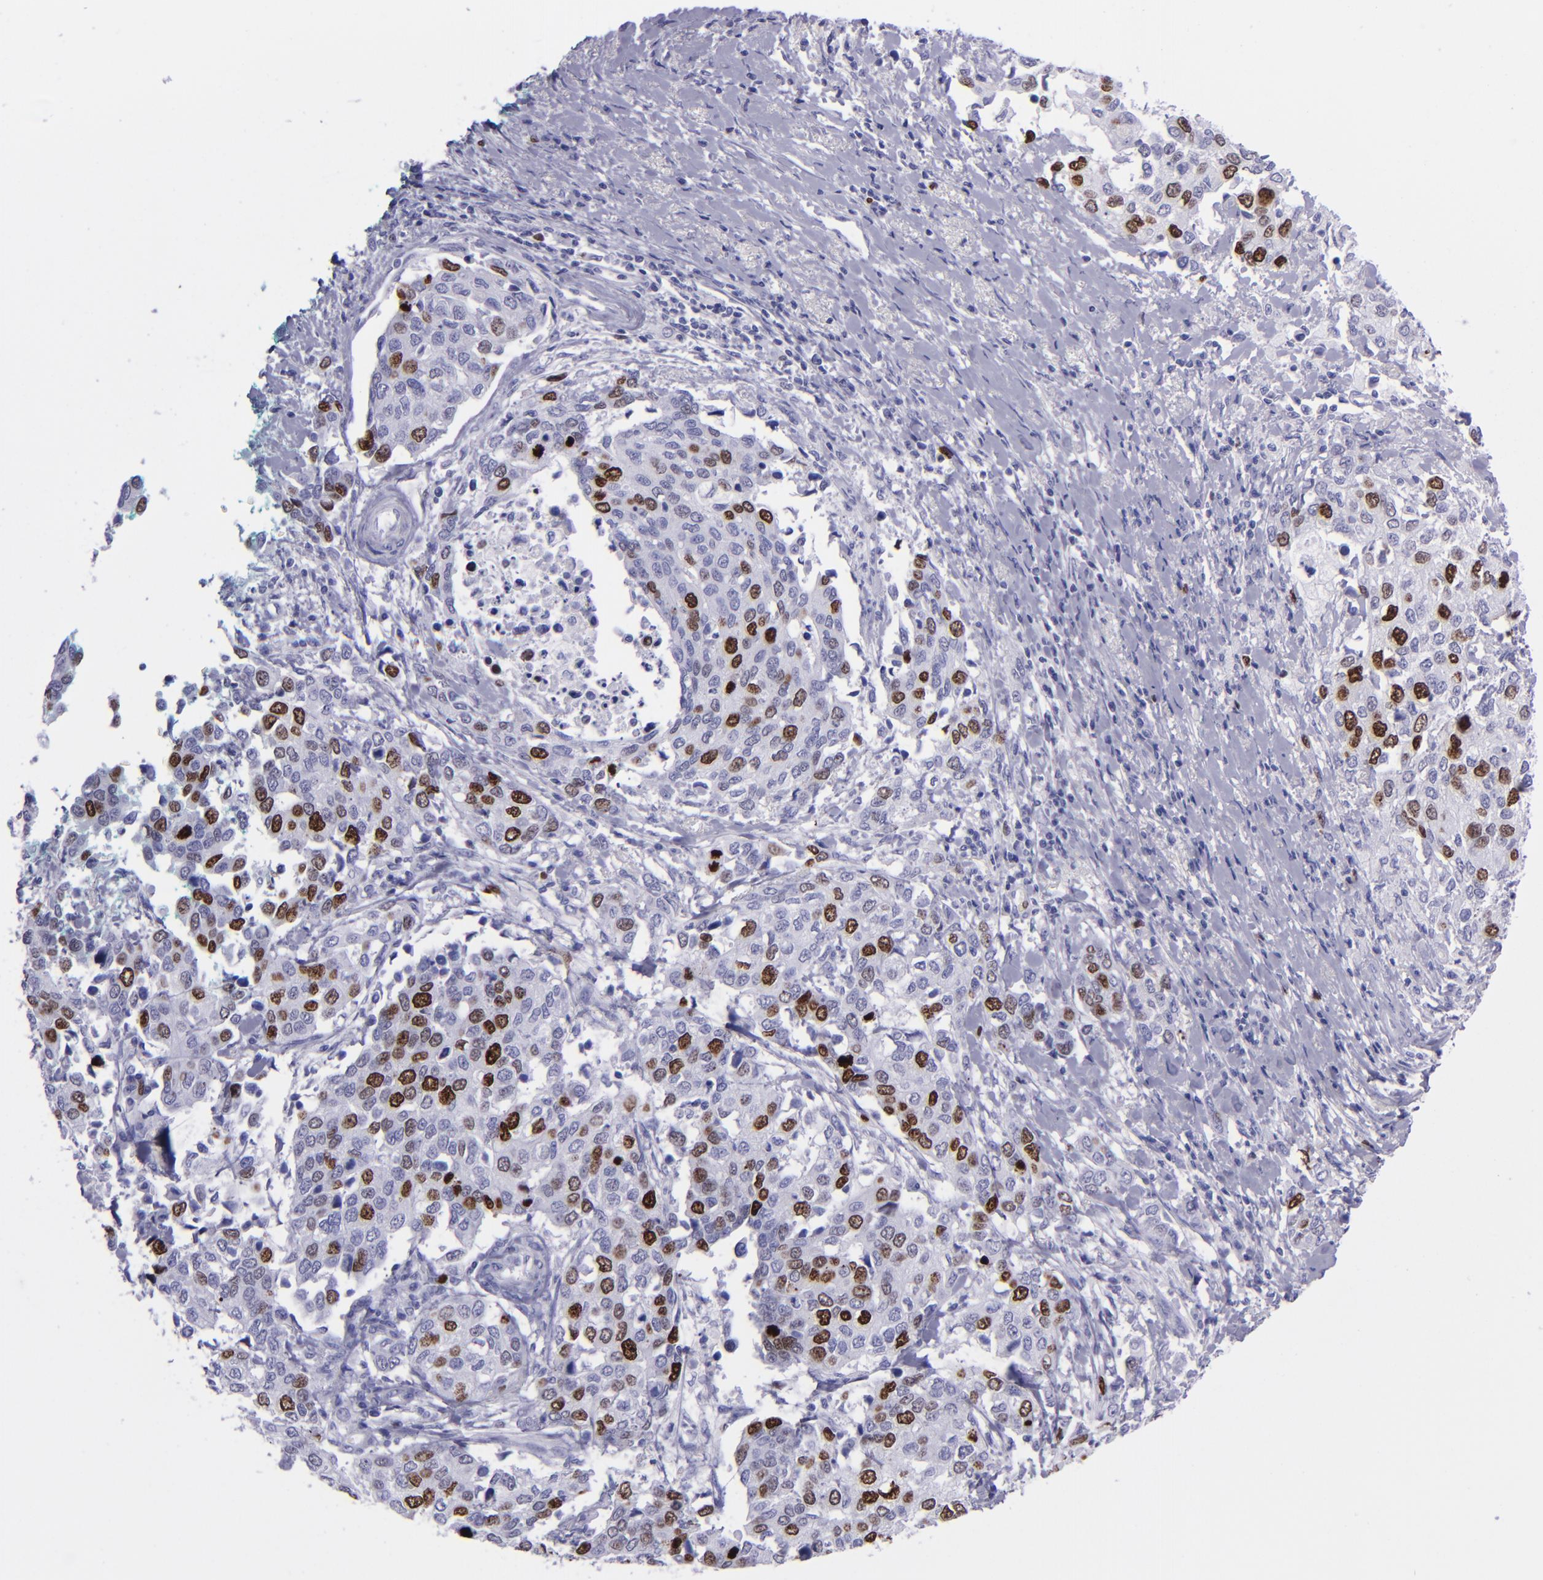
{"staining": {"intensity": "strong", "quantity": "25%-75%", "location": "nuclear"}, "tissue": "cervical cancer", "cell_type": "Tumor cells", "image_type": "cancer", "snomed": [{"axis": "morphology", "description": "Squamous cell carcinoma, NOS"}, {"axis": "topography", "description": "Cervix"}], "caption": "Protein expression analysis of cervical cancer (squamous cell carcinoma) shows strong nuclear positivity in approximately 25%-75% of tumor cells.", "gene": "TOP2A", "patient": {"sex": "female", "age": 54}}